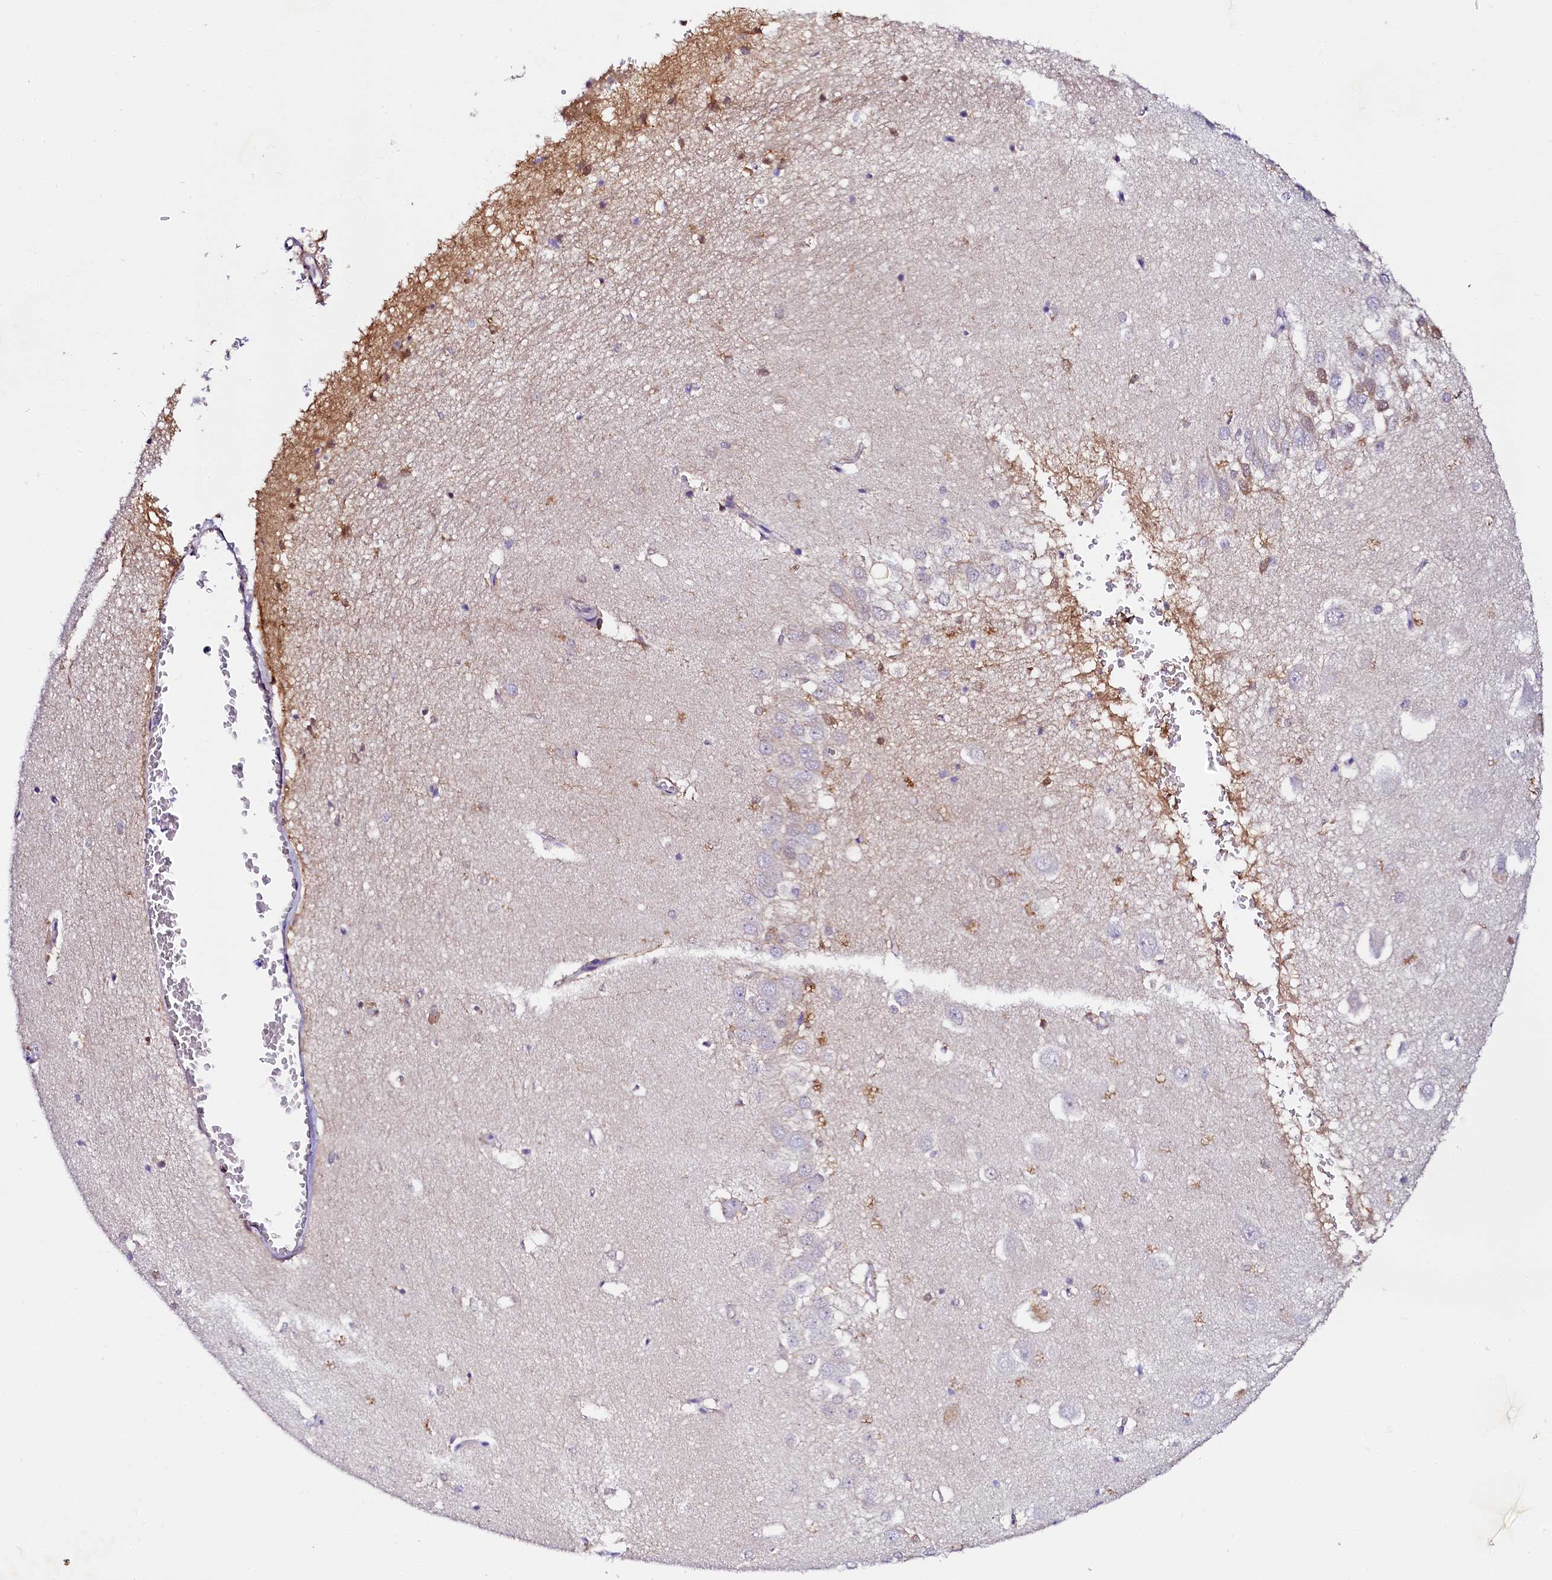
{"staining": {"intensity": "negative", "quantity": "none", "location": "none"}, "tissue": "hippocampus", "cell_type": "Glial cells", "image_type": "normal", "snomed": [{"axis": "morphology", "description": "Normal tissue, NOS"}, {"axis": "topography", "description": "Hippocampus"}], "caption": "This is an immunohistochemistry (IHC) photomicrograph of unremarkable hippocampus. There is no expression in glial cells.", "gene": "SORD", "patient": {"sex": "female", "age": 64}}